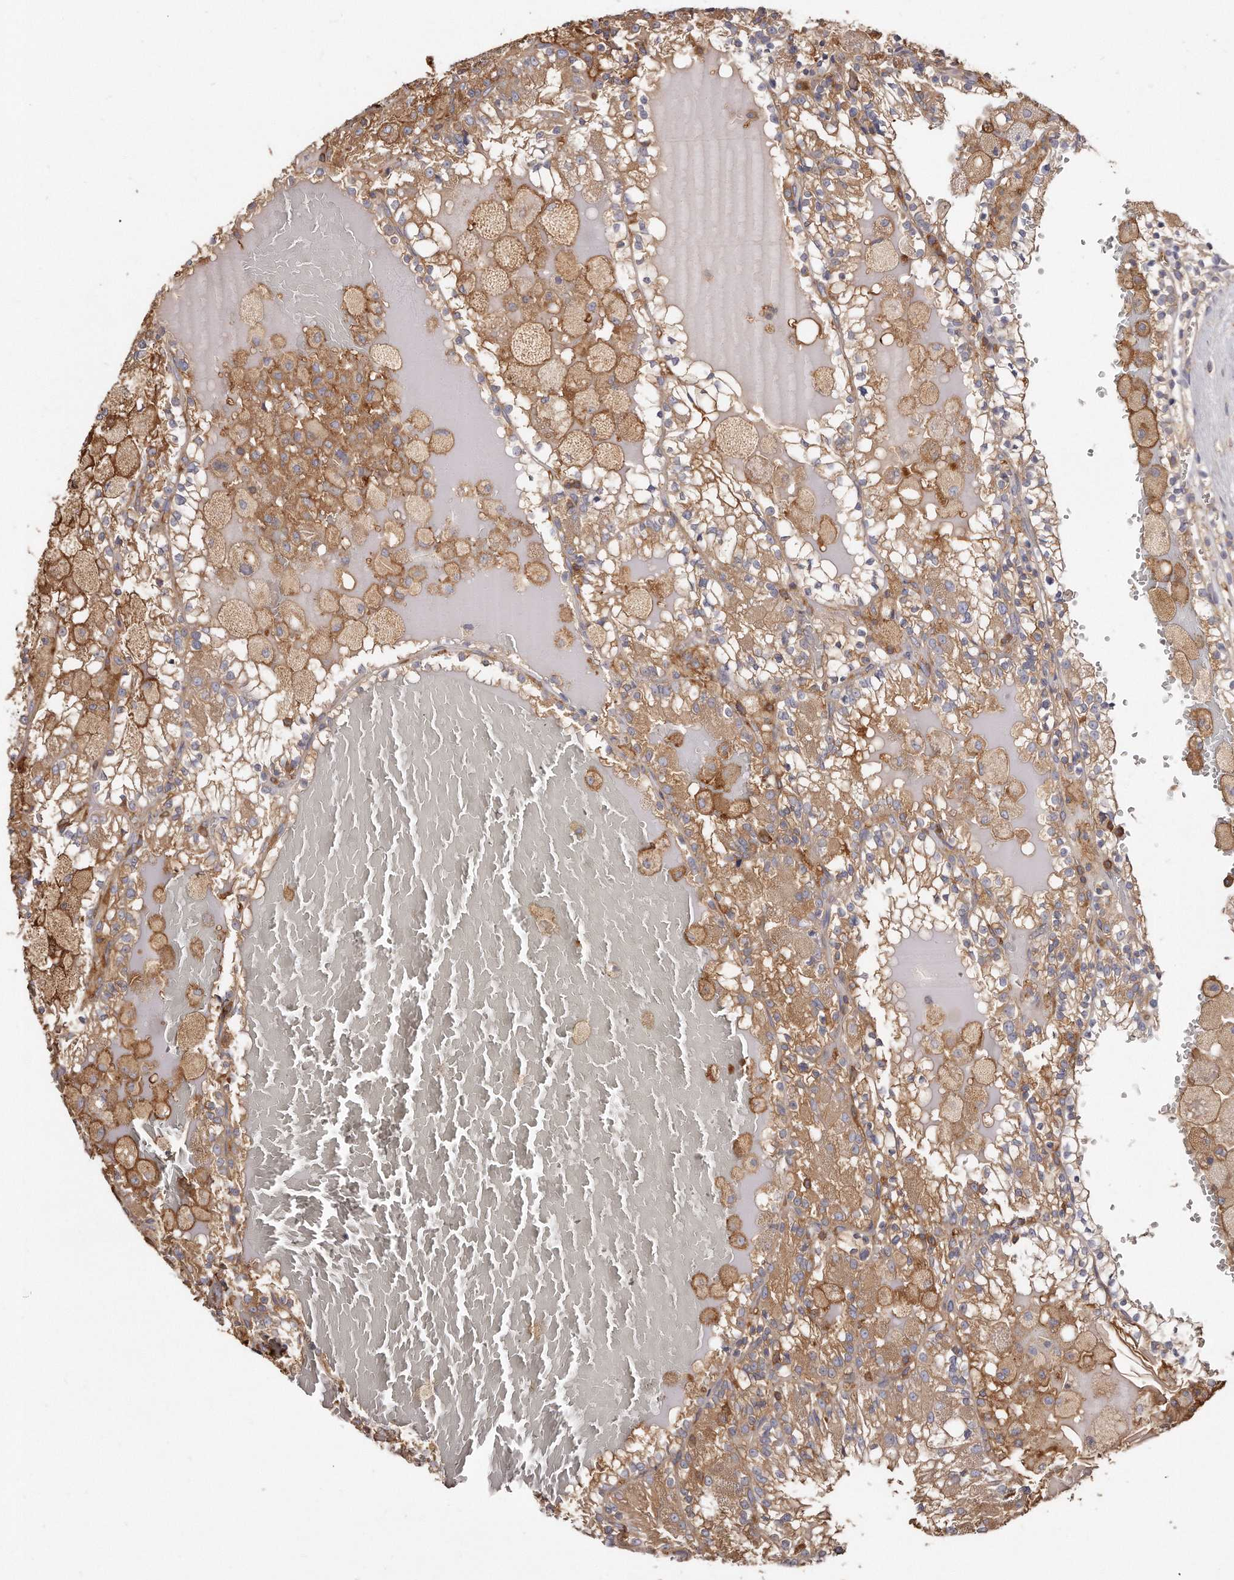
{"staining": {"intensity": "negative", "quantity": "none", "location": "none"}, "tissue": "renal cancer", "cell_type": "Tumor cells", "image_type": "cancer", "snomed": [{"axis": "morphology", "description": "Adenocarcinoma, NOS"}, {"axis": "topography", "description": "Kidney"}], "caption": "A micrograph of human renal cancer is negative for staining in tumor cells.", "gene": "CAP1", "patient": {"sex": "female", "age": 56}}